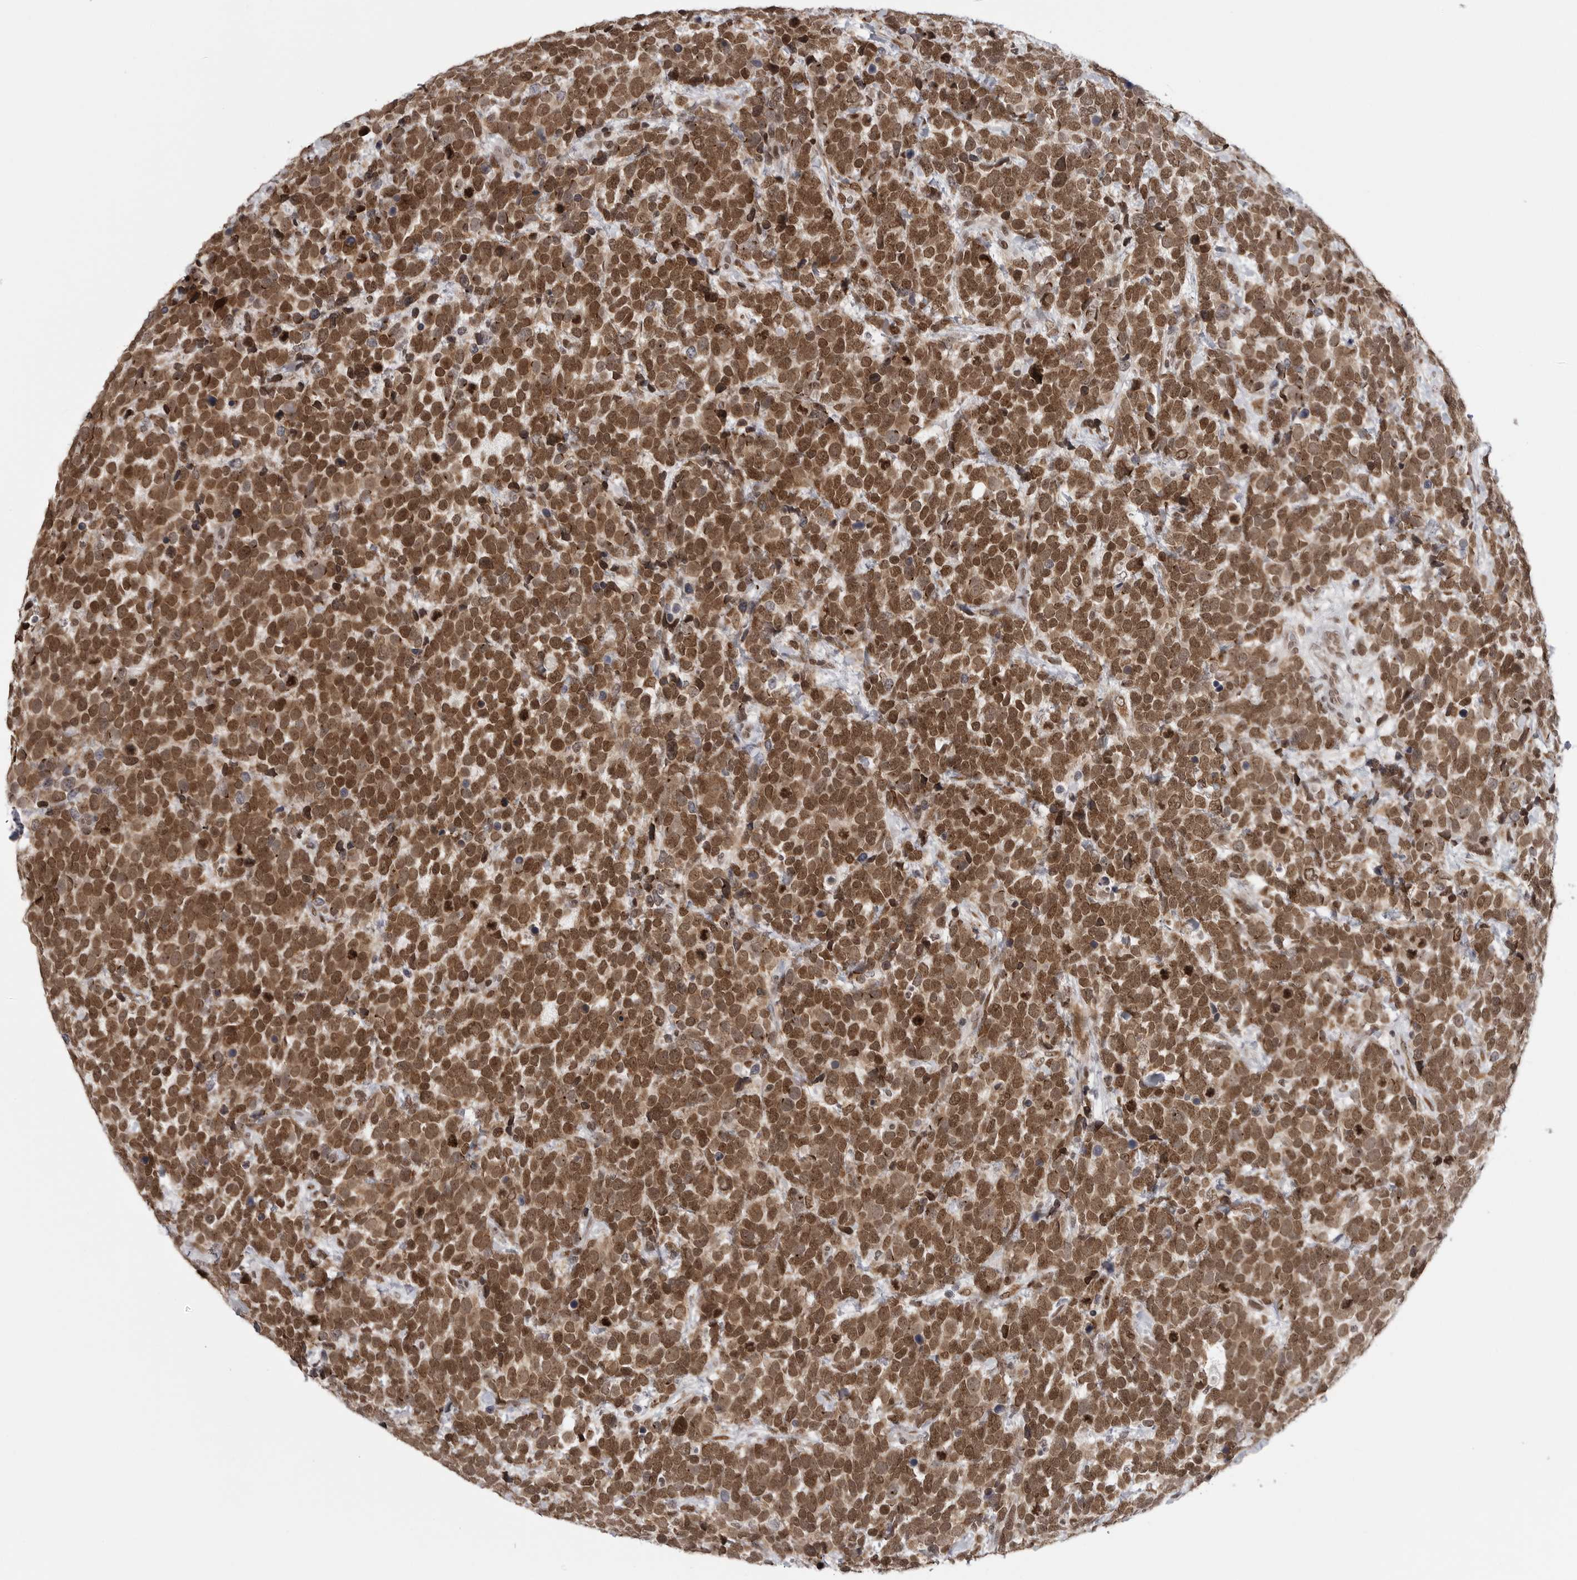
{"staining": {"intensity": "moderate", "quantity": ">75%", "location": "nuclear"}, "tissue": "urothelial cancer", "cell_type": "Tumor cells", "image_type": "cancer", "snomed": [{"axis": "morphology", "description": "Urothelial carcinoma, High grade"}, {"axis": "topography", "description": "Urinary bladder"}], "caption": "High-power microscopy captured an immunohistochemistry micrograph of high-grade urothelial carcinoma, revealing moderate nuclear expression in approximately >75% of tumor cells. The staining is performed using DAB brown chromogen to label protein expression. The nuclei are counter-stained blue using hematoxylin.", "gene": "PRDM10", "patient": {"sex": "female", "age": 82}}